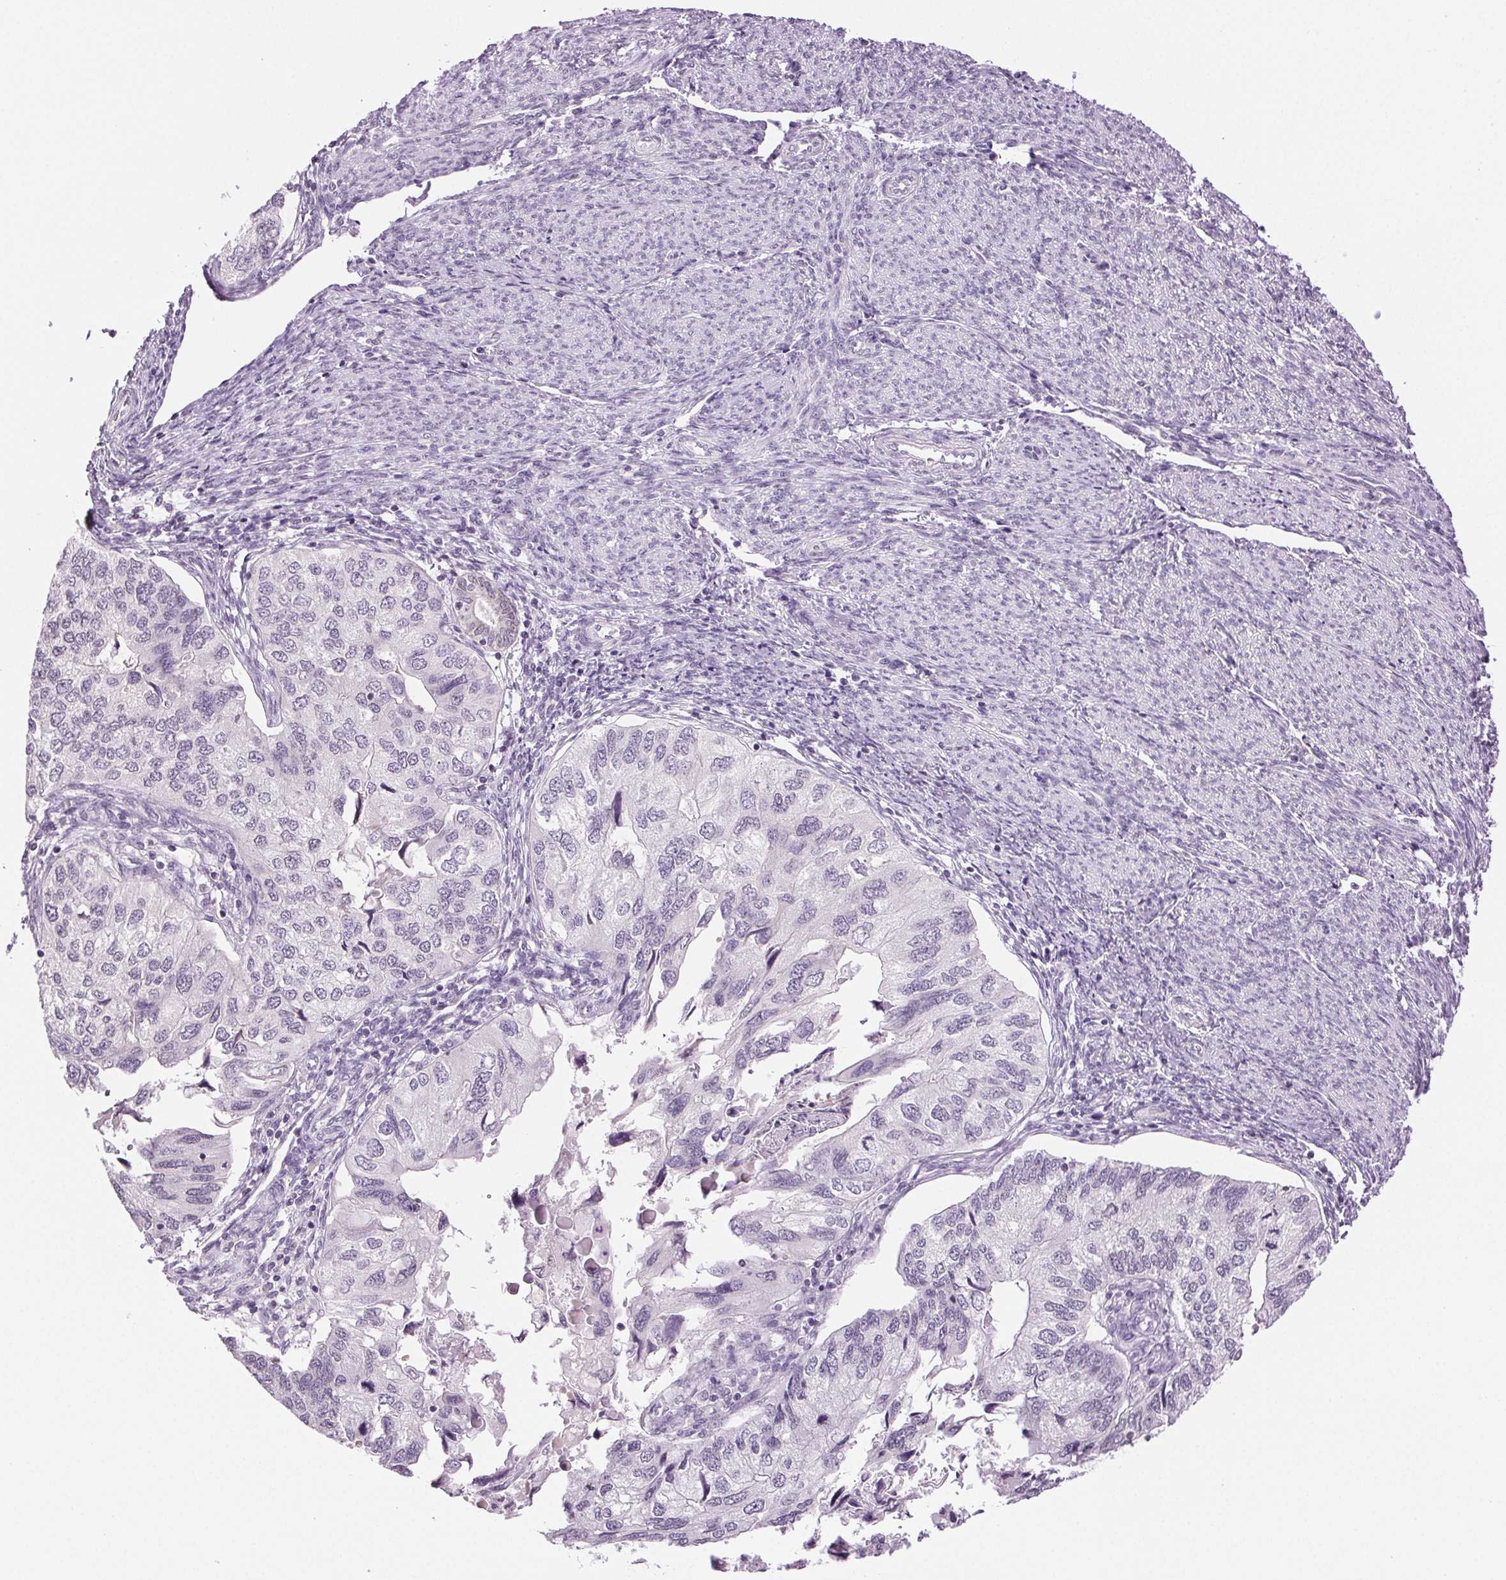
{"staining": {"intensity": "negative", "quantity": "none", "location": "none"}, "tissue": "endometrial cancer", "cell_type": "Tumor cells", "image_type": "cancer", "snomed": [{"axis": "morphology", "description": "Carcinoma, NOS"}, {"axis": "topography", "description": "Uterus"}], "caption": "High magnification brightfield microscopy of endometrial cancer (carcinoma) stained with DAB (brown) and counterstained with hematoxylin (blue): tumor cells show no significant expression.", "gene": "TNNT3", "patient": {"sex": "female", "age": 76}}